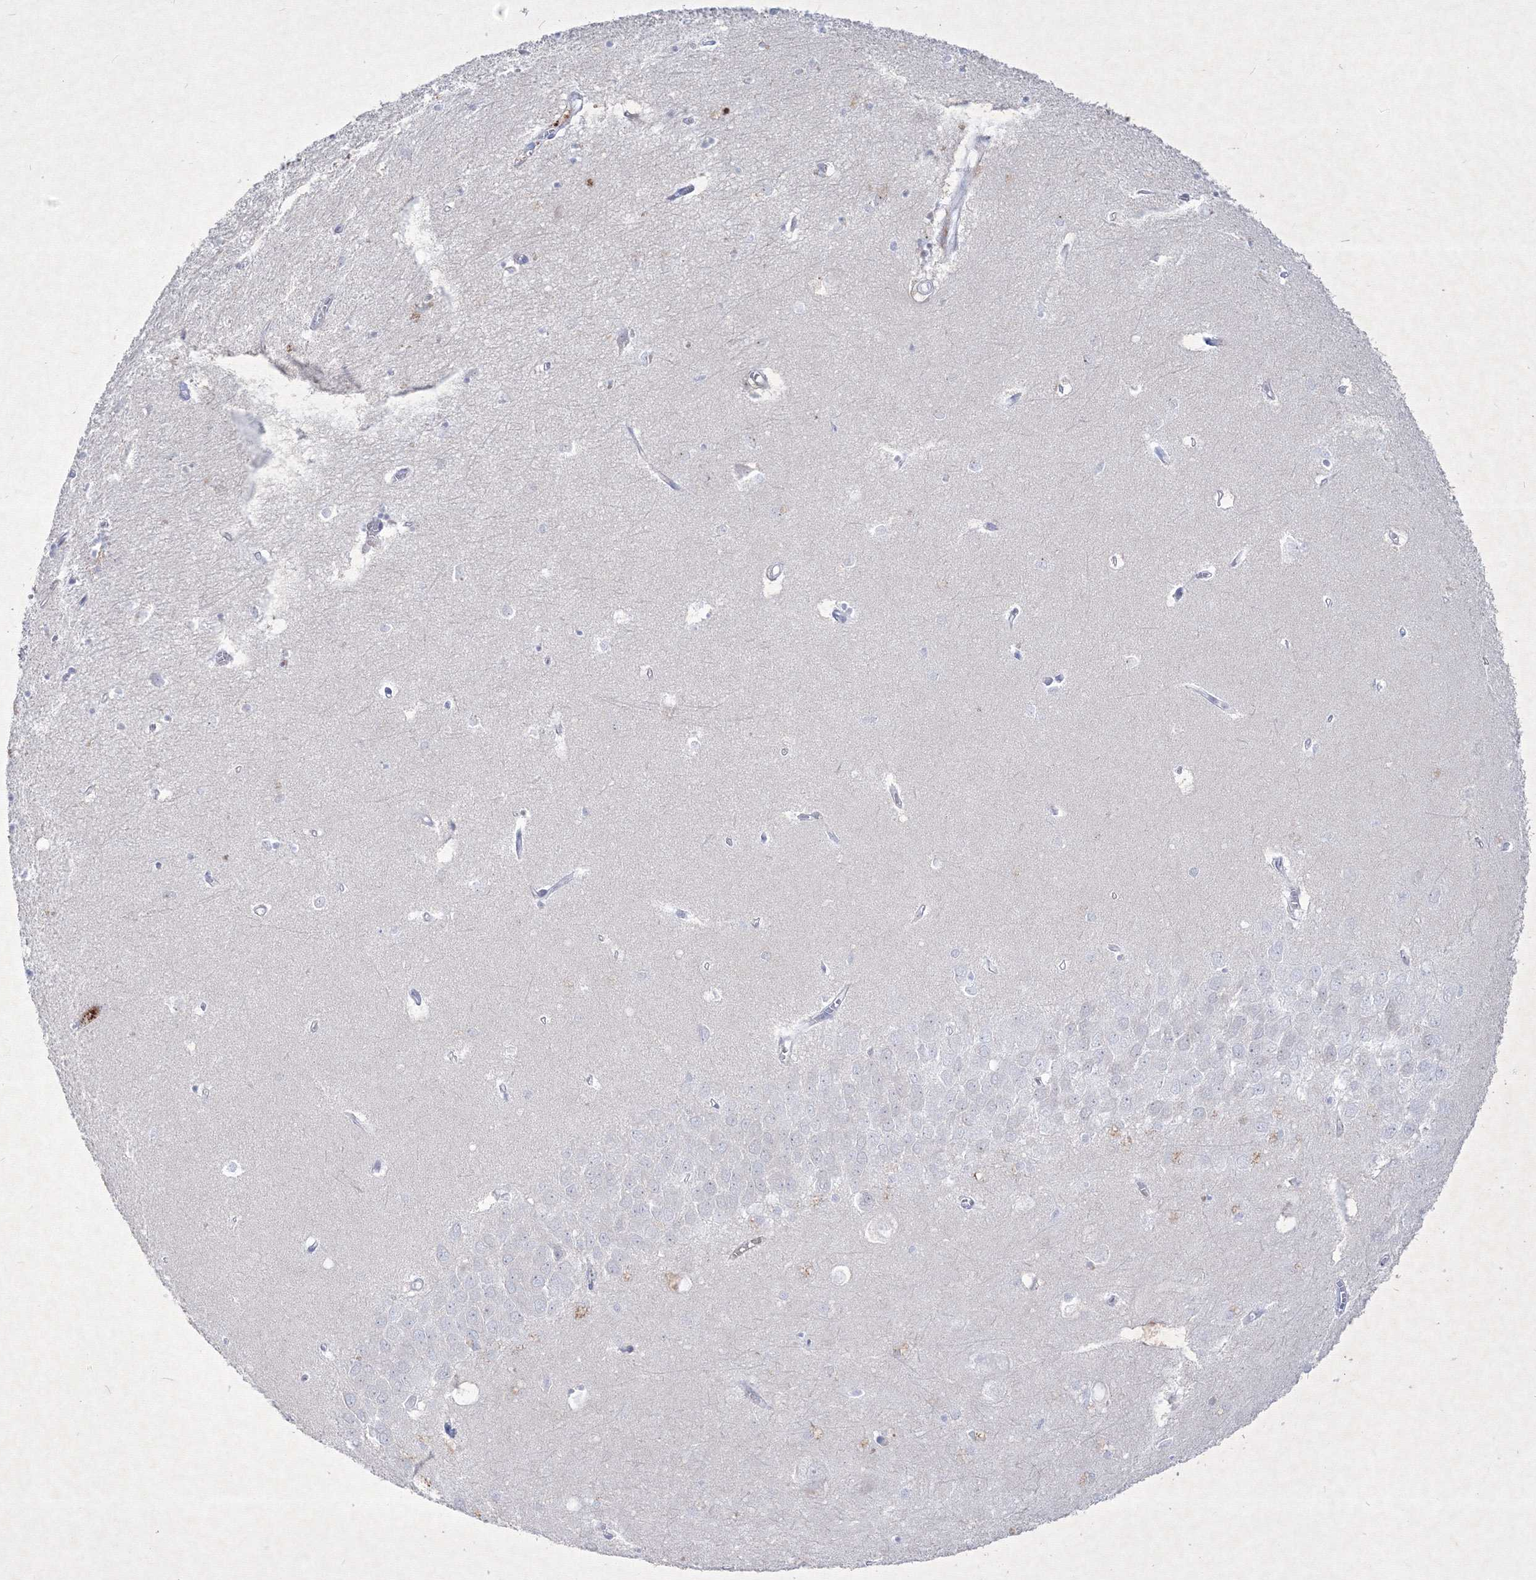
{"staining": {"intensity": "negative", "quantity": "none", "location": "none"}, "tissue": "hippocampus", "cell_type": "Glial cells", "image_type": "normal", "snomed": [{"axis": "morphology", "description": "Normal tissue, NOS"}, {"axis": "topography", "description": "Hippocampus"}], "caption": "Protein analysis of benign hippocampus demonstrates no significant expression in glial cells.", "gene": "TMEM139", "patient": {"sex": "female", "age": 64}}